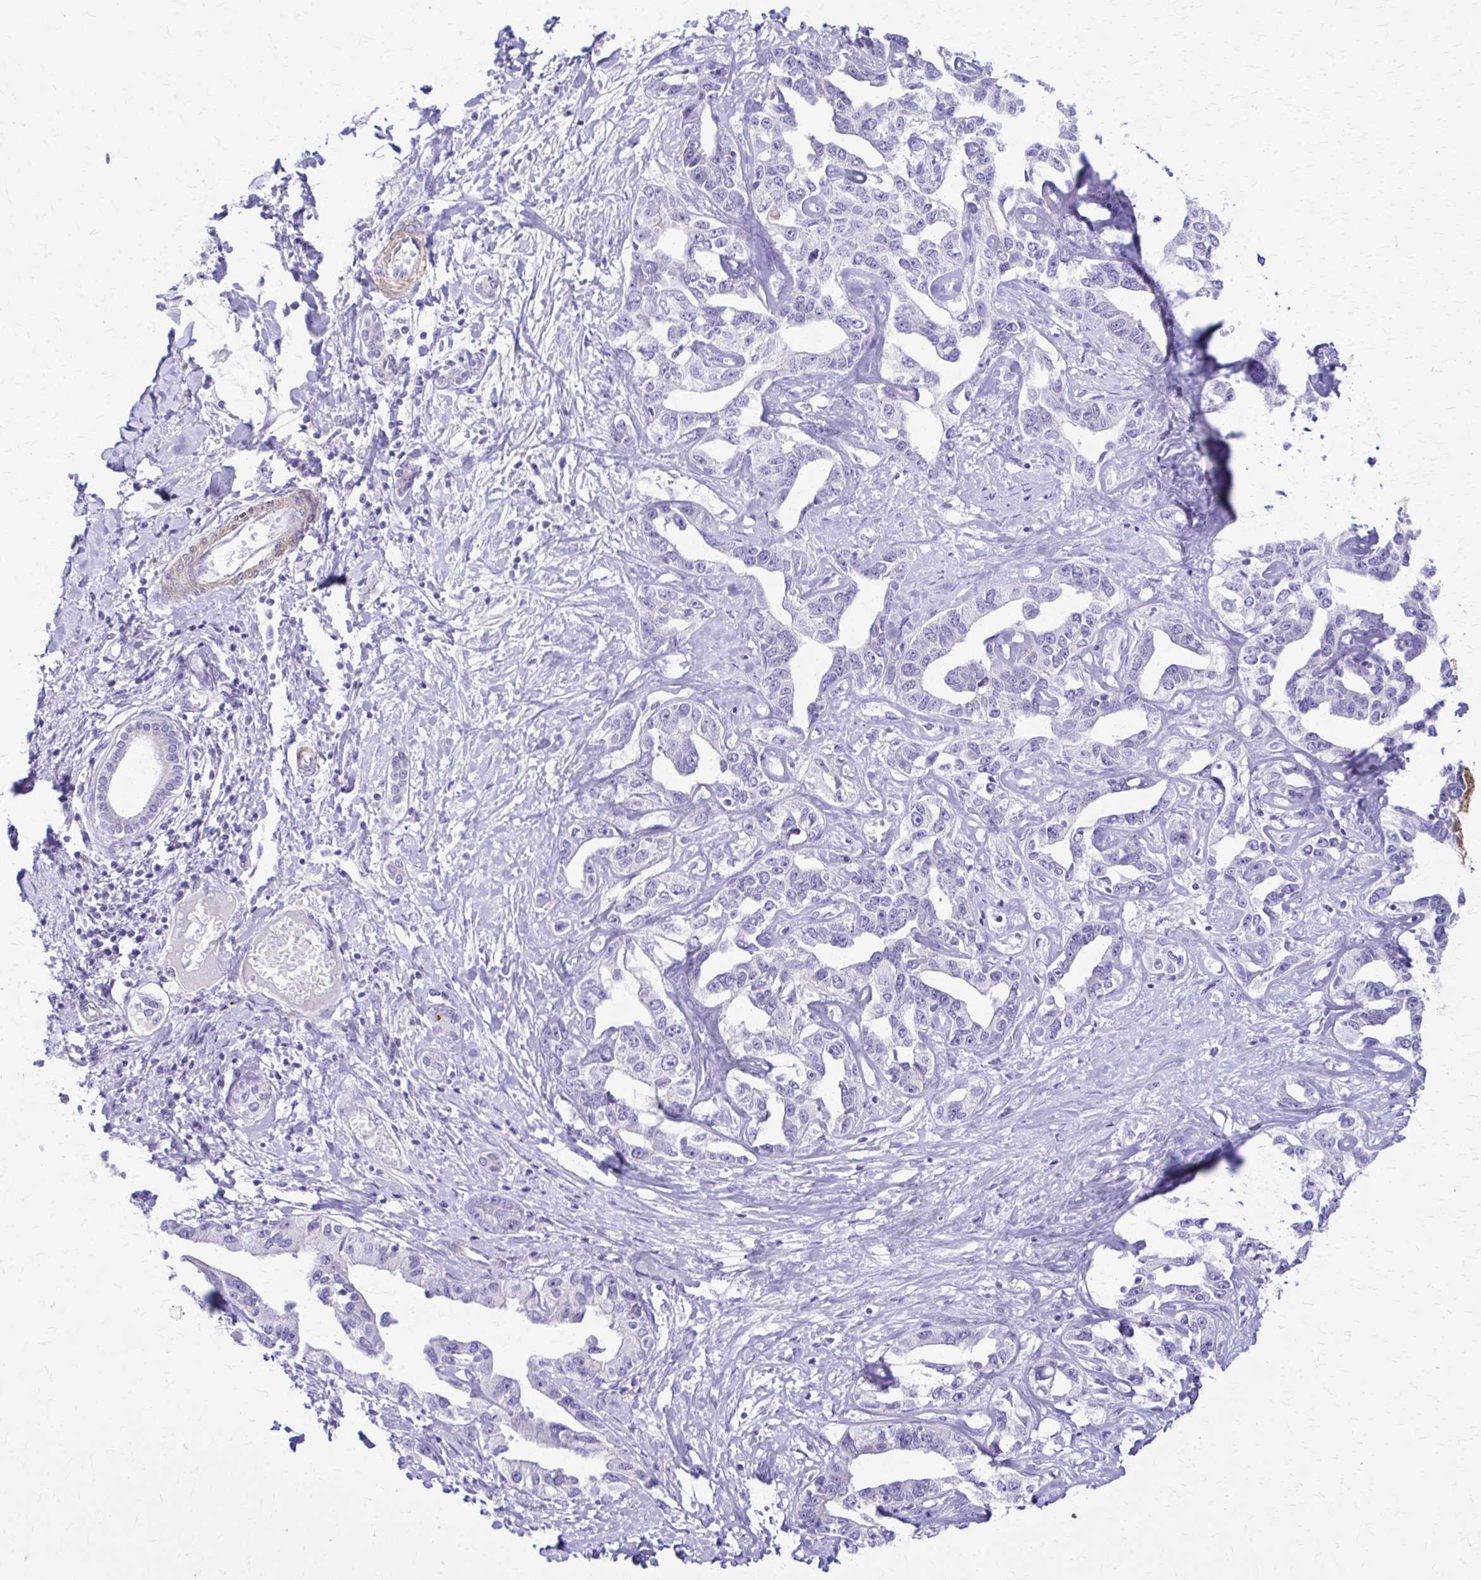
{"staining": {"intensity": "negative", "quantity": "none", "location": "none"}, "tissue": "liver cancer", "cell_type": "Tumor cells", "image_type": "cancer", "snomed": [{"axis": "morphology", "description": "Cholangiocarcinoma"}, {"axis": "topography", "description": "Liver"}], "caption": "DAB (3,3'-diaminobenzidine) immunohistochemical staining of human liver cancer demonstrates no significant expression in tumor cells. (DAB immunohistochemistry with hematoxylin counter stain).", "gene": "DSP", "patient": {"sex": "male", "age": 59}}